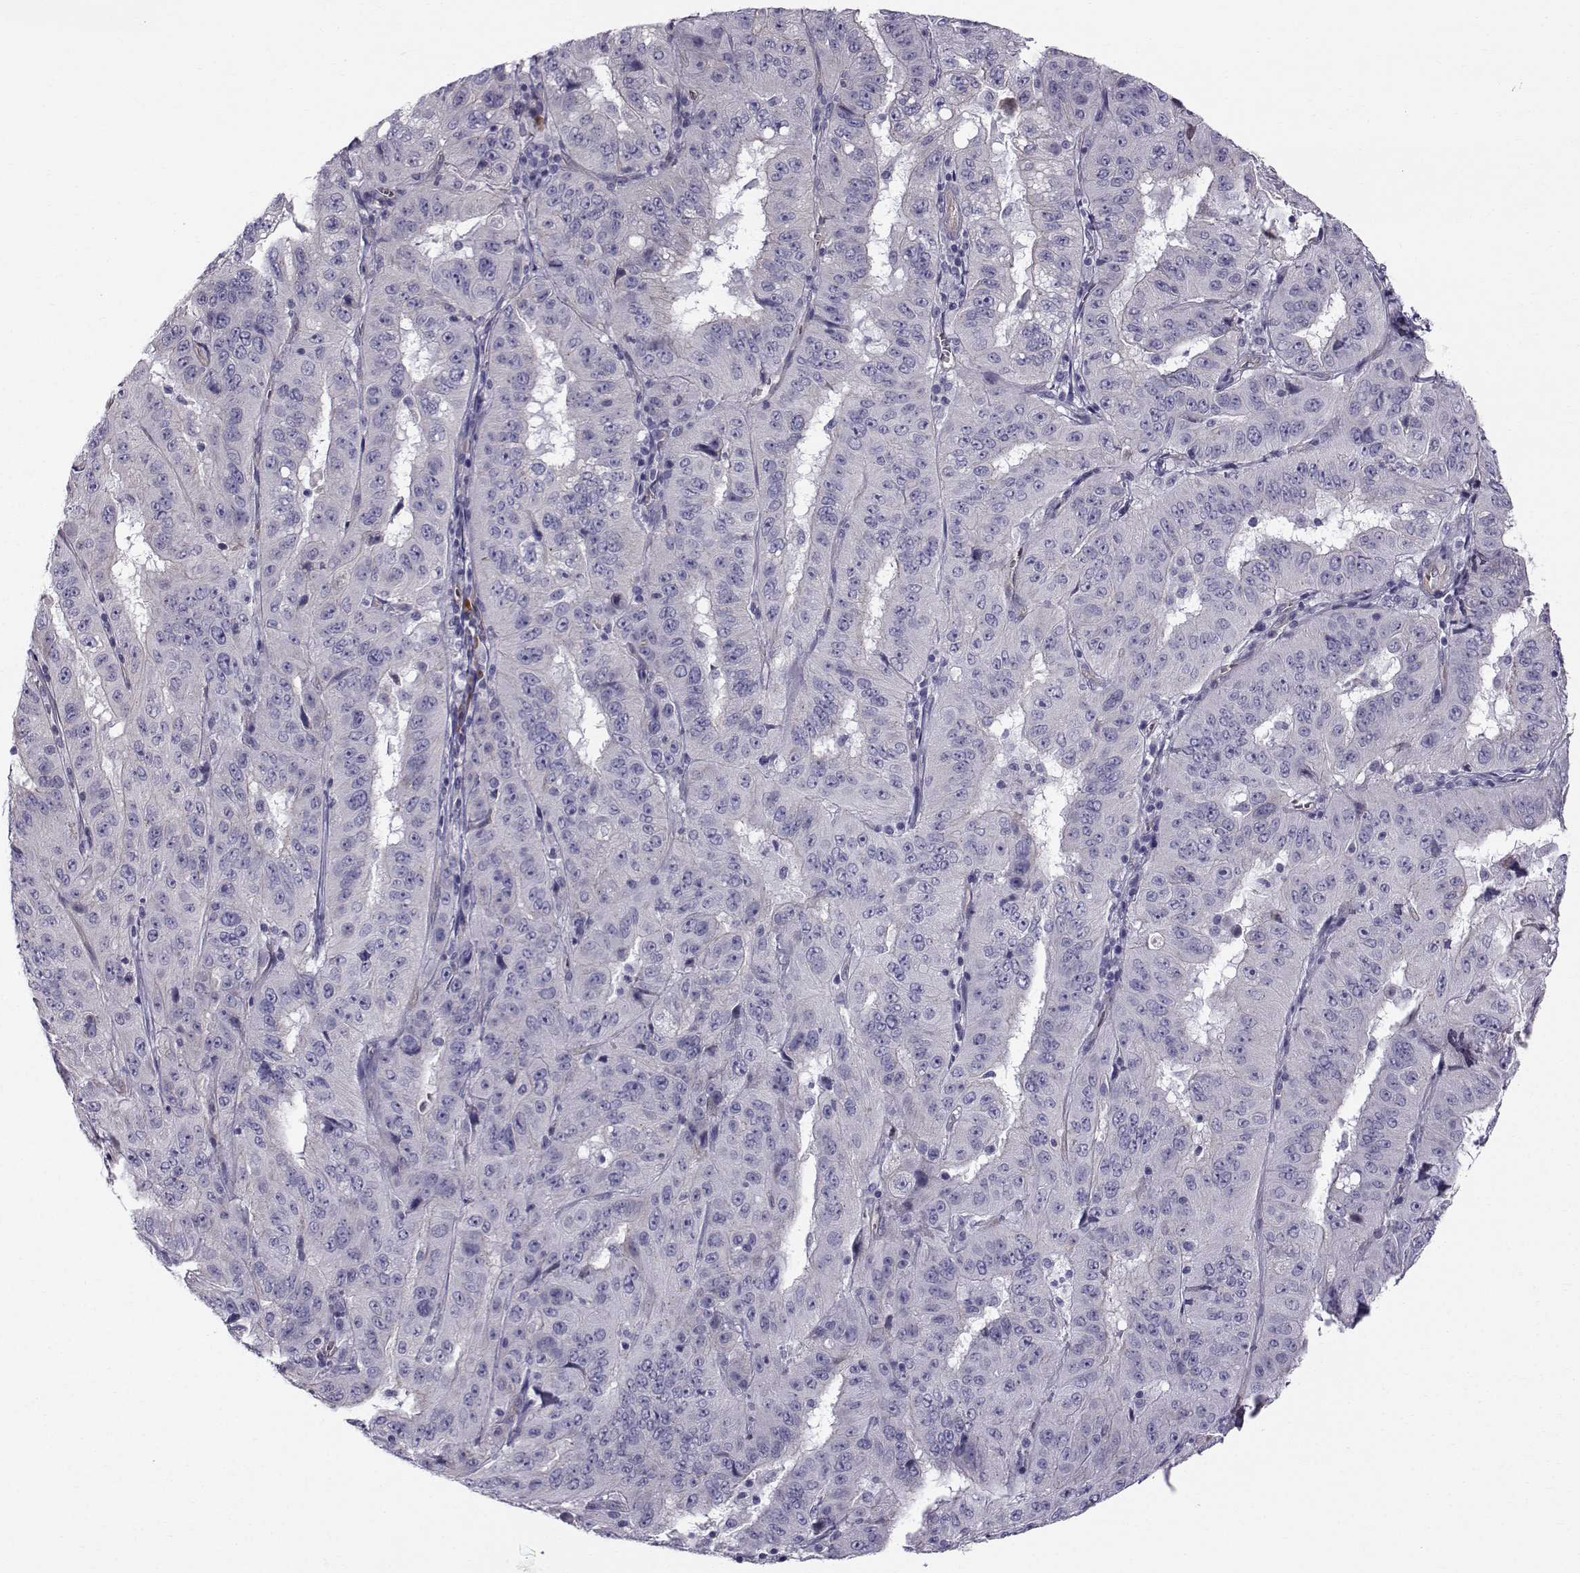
{"staining": {"intensity": "weak", "quantity": "<25%", "location": "cytoplasmic/membranous"}, "tissue": "pancreatic cancer", "cell_type": "Tumor cells", "image_type": "cancer", "snomed": [{"axis": "morphology", "description": "Adenocarcinoma, NOS"}, {"axis": "topography", "description": "Pancreas"}], "caption": "Immunohistochemistry (IHC) histopathology image of pancreatic cancer stained for a protein (brown), which exhibits no staining in tumor cells. The staining was performed using DAB to visualize the protein expression in brown, while the nuclei were stained in blue with hematoxylin (Magnification: 20x).", "gene": "QPCT", "patient": {"sex": "male", "age": 63}}